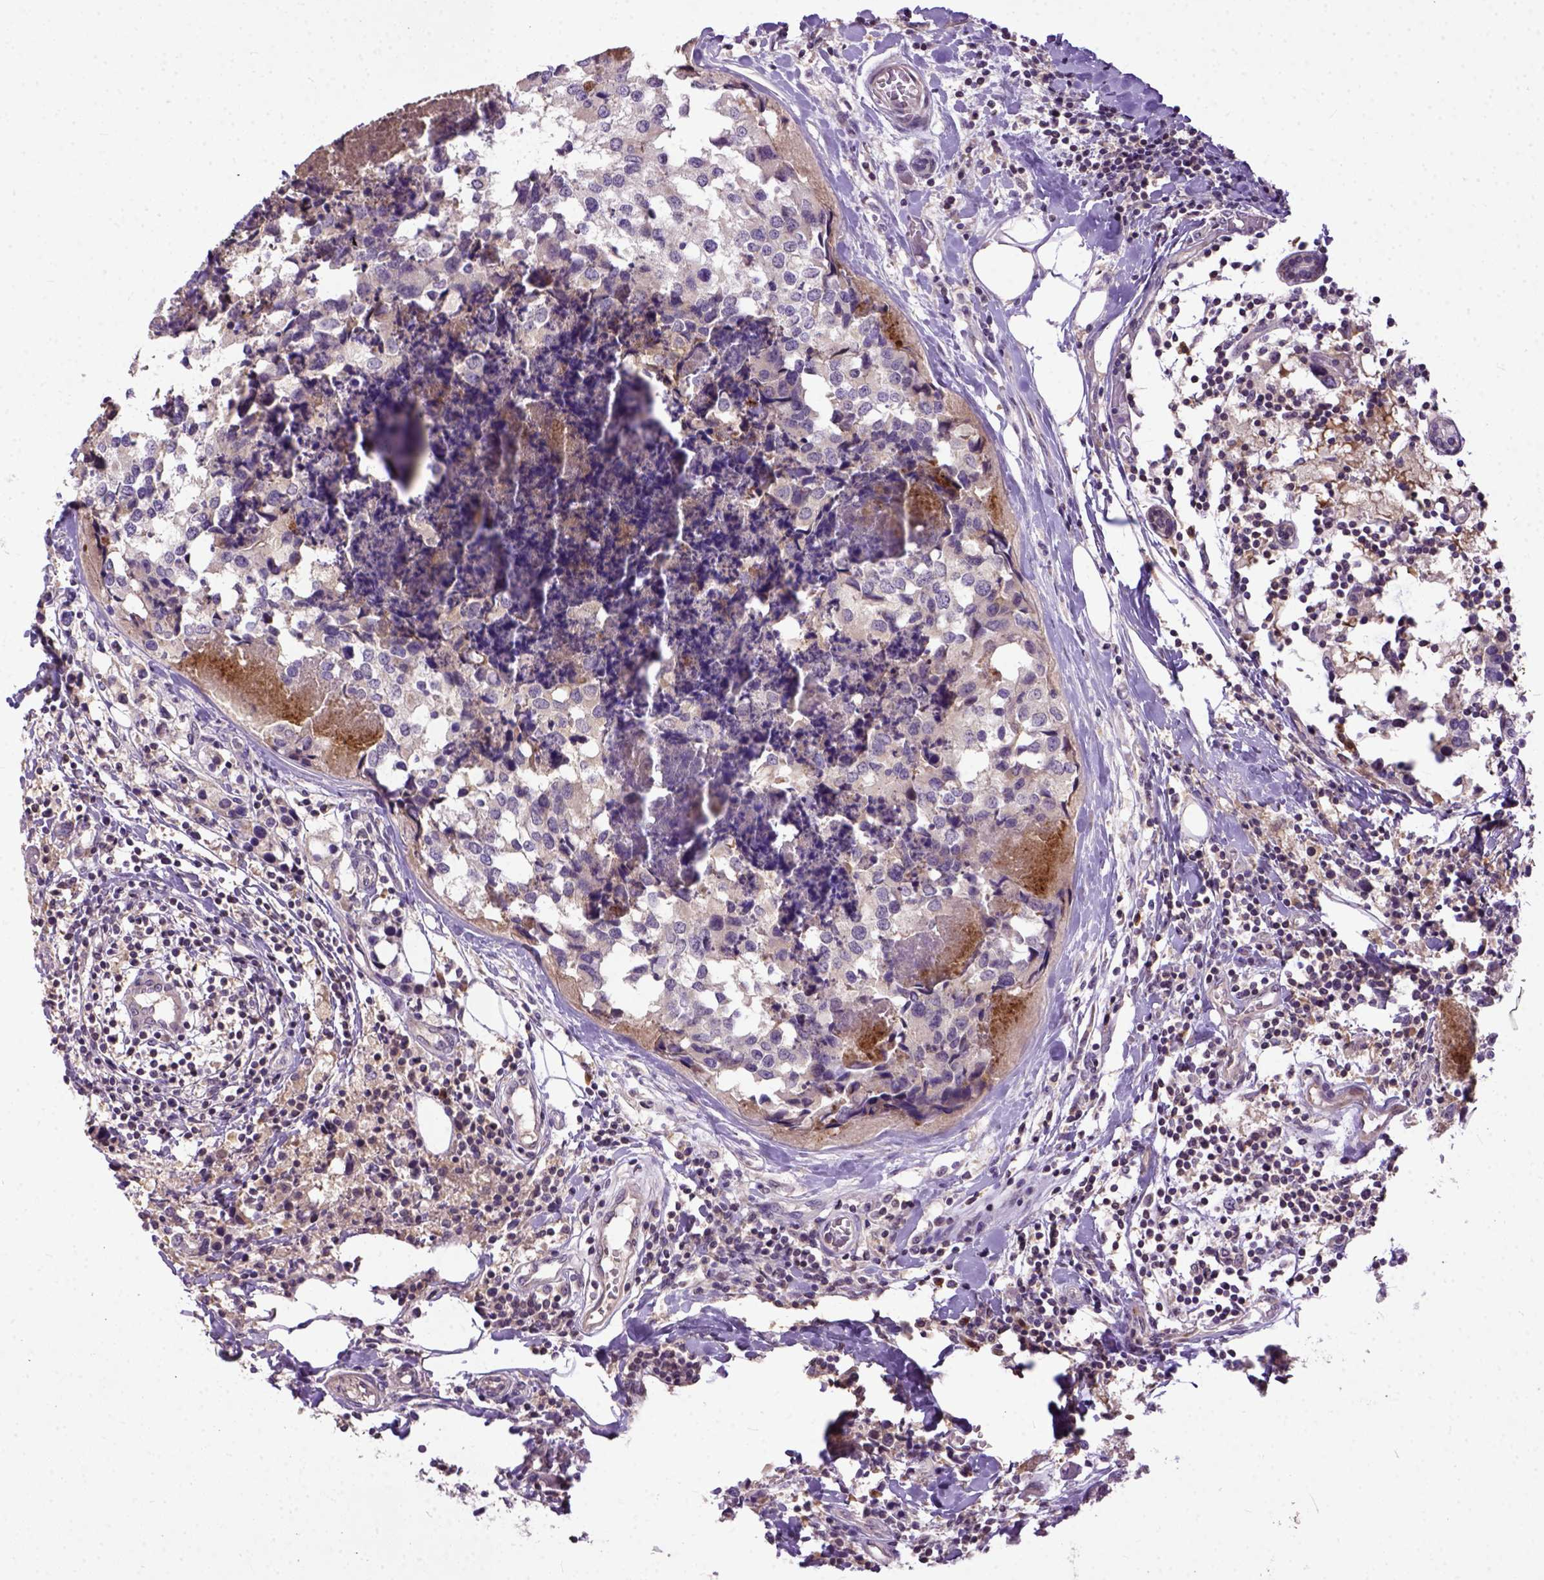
{"staining": {"intensity": "negative", "quantity": "none", "location": "none"}, "tissue": "breast cancer", "cell_type": "Tumor cells", "image_type": "cancer", "snomed": [{"axis": "morphology", "description": "Lobular carcinoma"}, {"axis": "topography", "description": "Breast"}], "caption": "Immunohistochemistry photomicrograph of neoplastic tissue: breast cancer stained with DAB displays no significant protein positivity in tumor cells.", "gene": "CPNE1", "patient": {"sex": "female", "age": 59}}